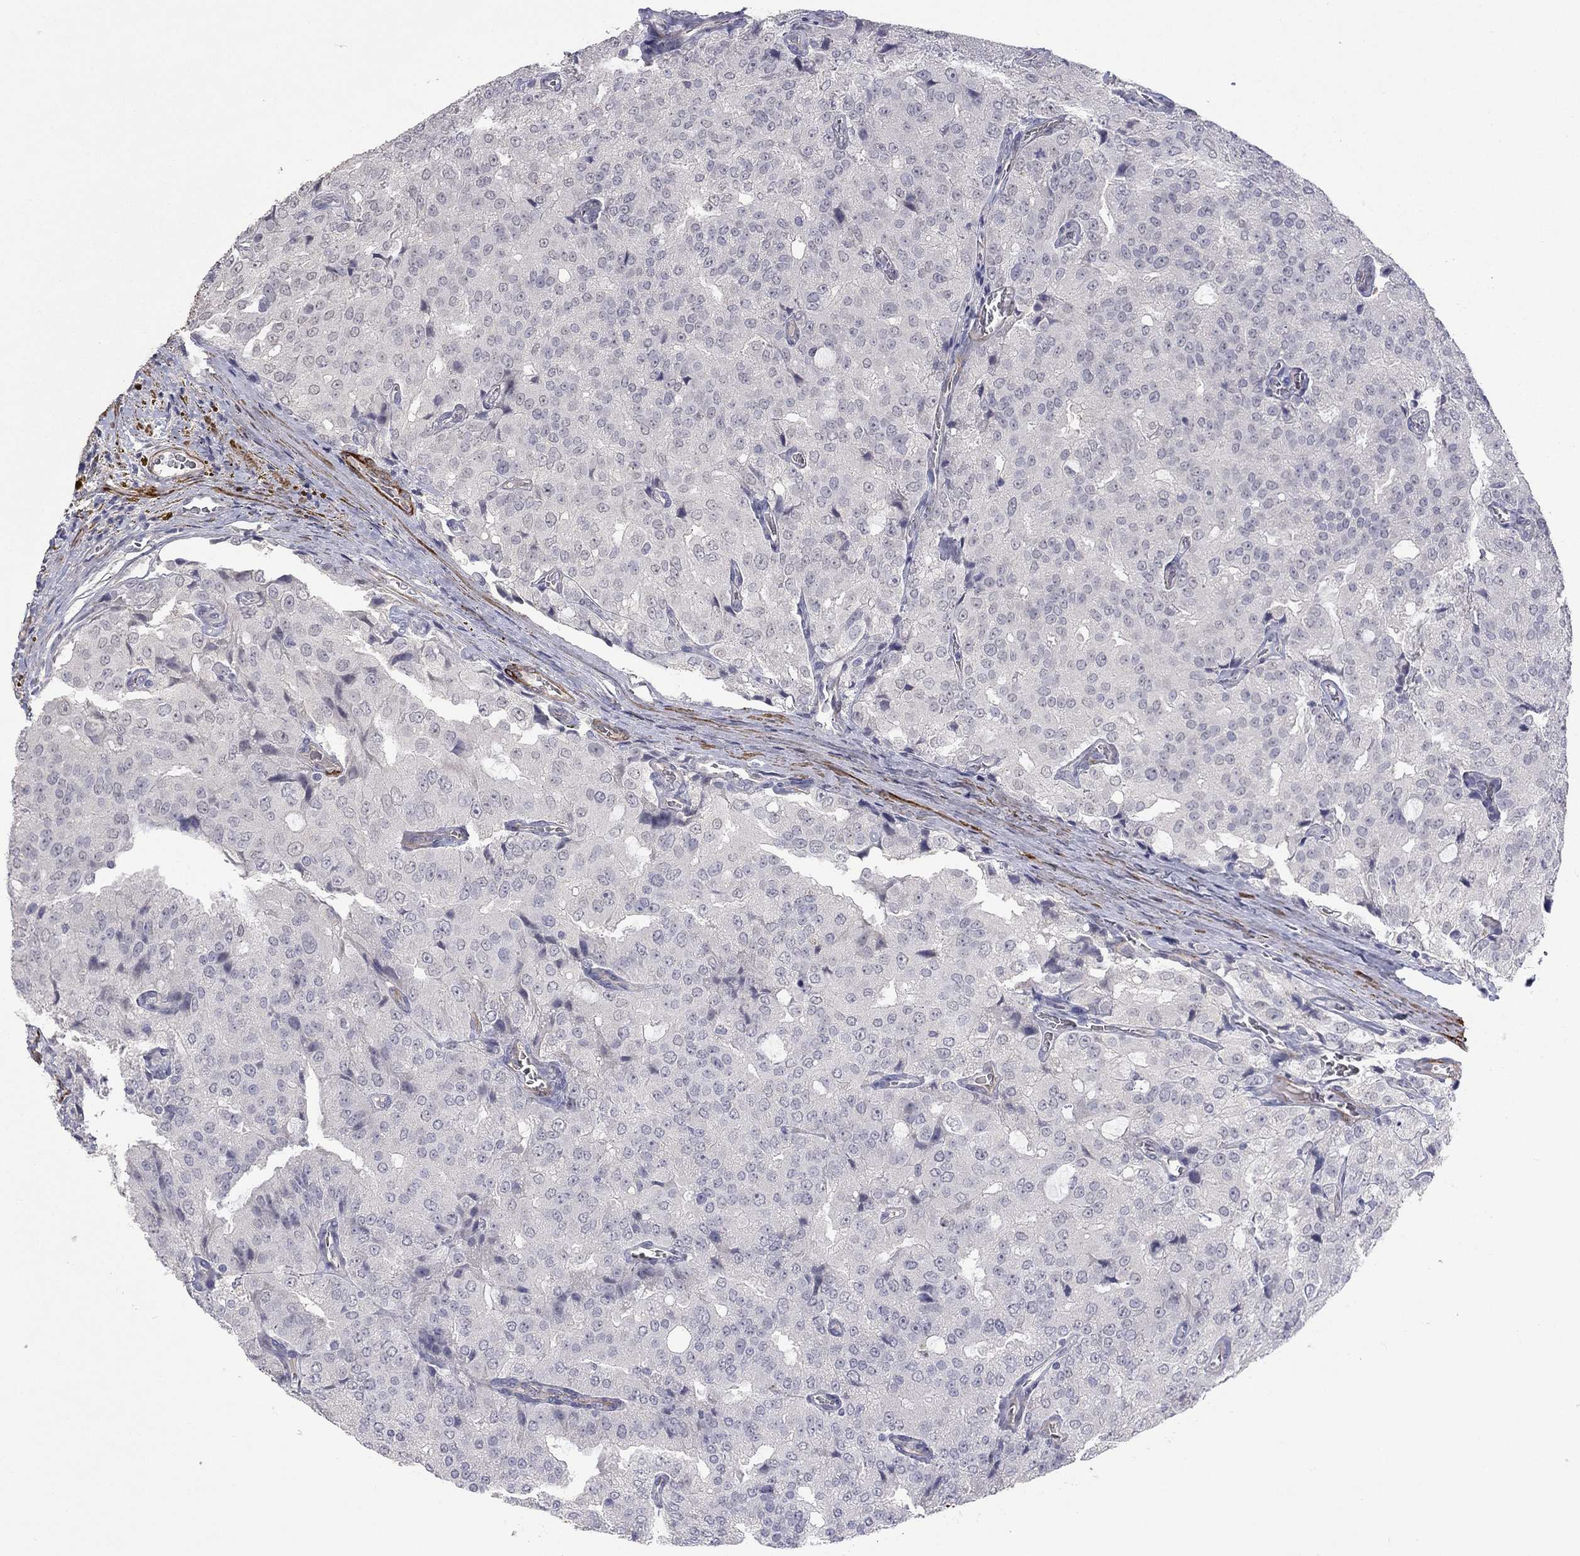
{"staining": {"intensity": "negative", "quantity": "none", "location": "none"}, "tissue": "prostate cancer", "cell_type": "Tumor cells", "image_type": "cancer", "snomed": [{"axis": "morphology", "description": "Adenocarcinoma, NOS"}, {"axis": "topography", "description": "Prostate and seminal vesicle, NOS"}, {"axis": "topography", "description": "Prostate"}], "caption": "An image of human adenocarcinoma (prostate) is negative for staining in tumor cells.", "gene": "IP6K3", "patient": {"sex": "male", "age": 67}}